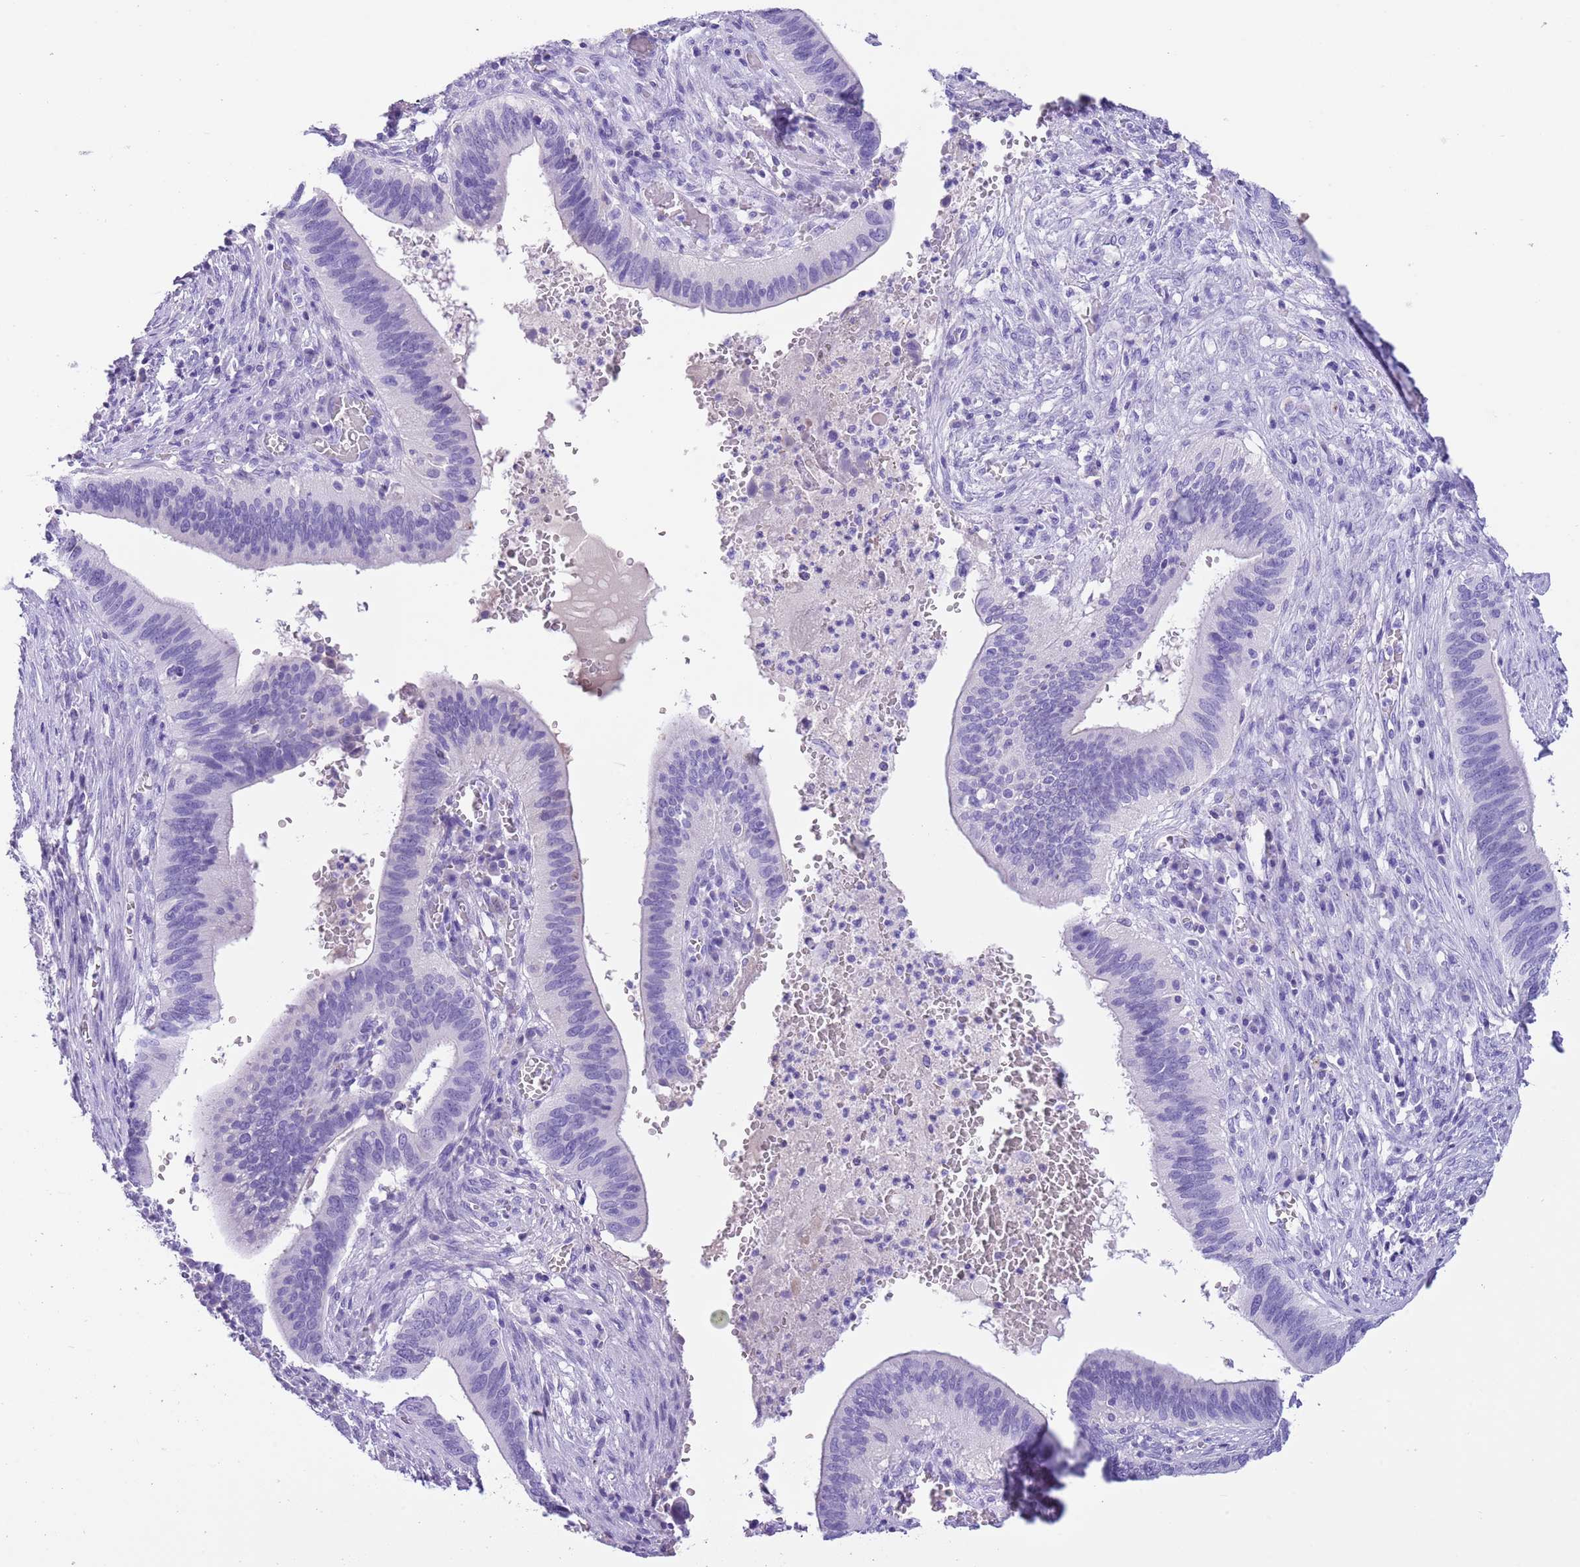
{"staining": {"intensity": "negative", "quantity": "none", "location": "none"}, "tissue": "cervical cancer", "cell_type": "Tumor cells", "image_type": "cancer", "snomed": [{"axis": "morphology", "description": "Adenocarcinoma, NOS"}, {"axis": "topography", "description": "Cervix"}], "caption": "Tumor cells show no significant protein positivity in cervical cancer (adenocarcinoma).", "gene": "TBC1D10B", "patient": {"sex": "female", "age": 42}}